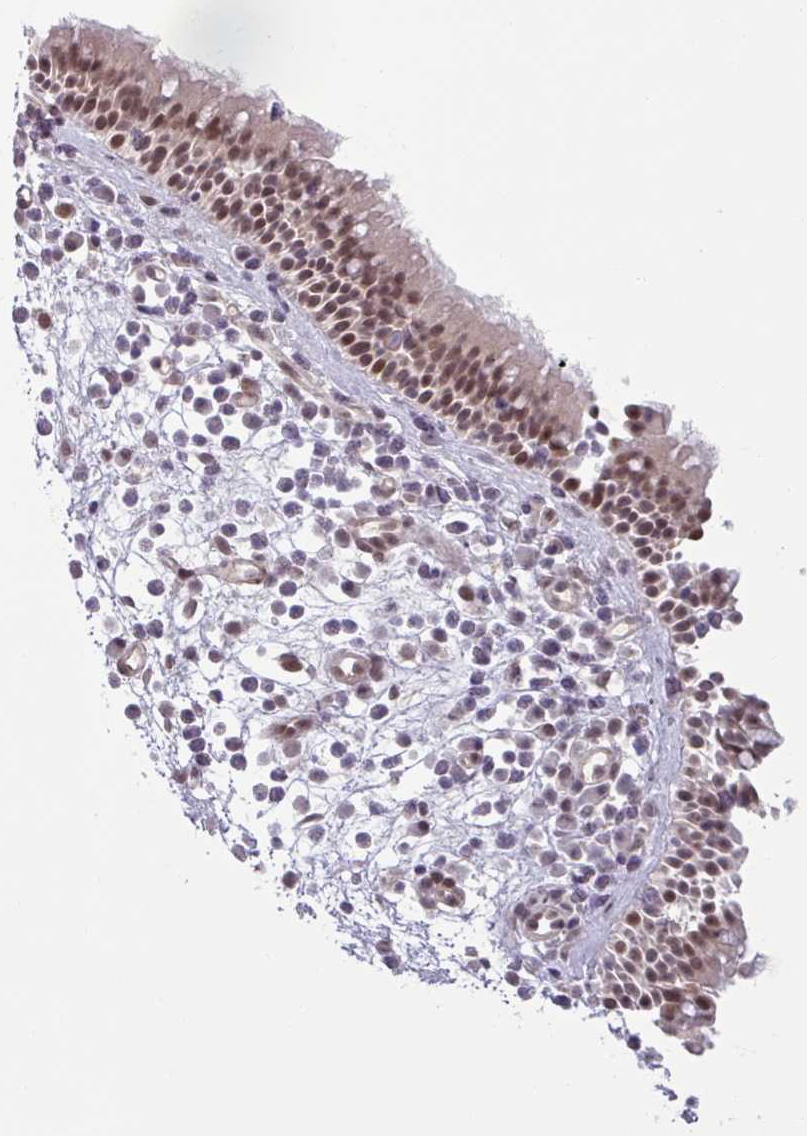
{"staining": {"intensity": "moderate", "quantity": ">75%", "location": "nuclear"}, "tissue": "nasopharynx", "cell_type": "Respiratory epithelial cells", "image_type": "normal", "snomed": [{"axis": "morphology", "description": "Normal tissue, NOS"}, {"axis": "morphology", "description": "Inflammation, NOS"}, {"axis": "morphology", "description": "Malignant melanoma, Metastatic site"}, {"axis": "topography", "description": "Nasopharynx"}], "caption": "Normal nasopharynx shows moderate nuclear expression in approximately >75% of respiratory epithelial cells, visualized by immunohistochemistry.", "gene": "PTPN20", "patient": {"sex": "male", "age": 70}}